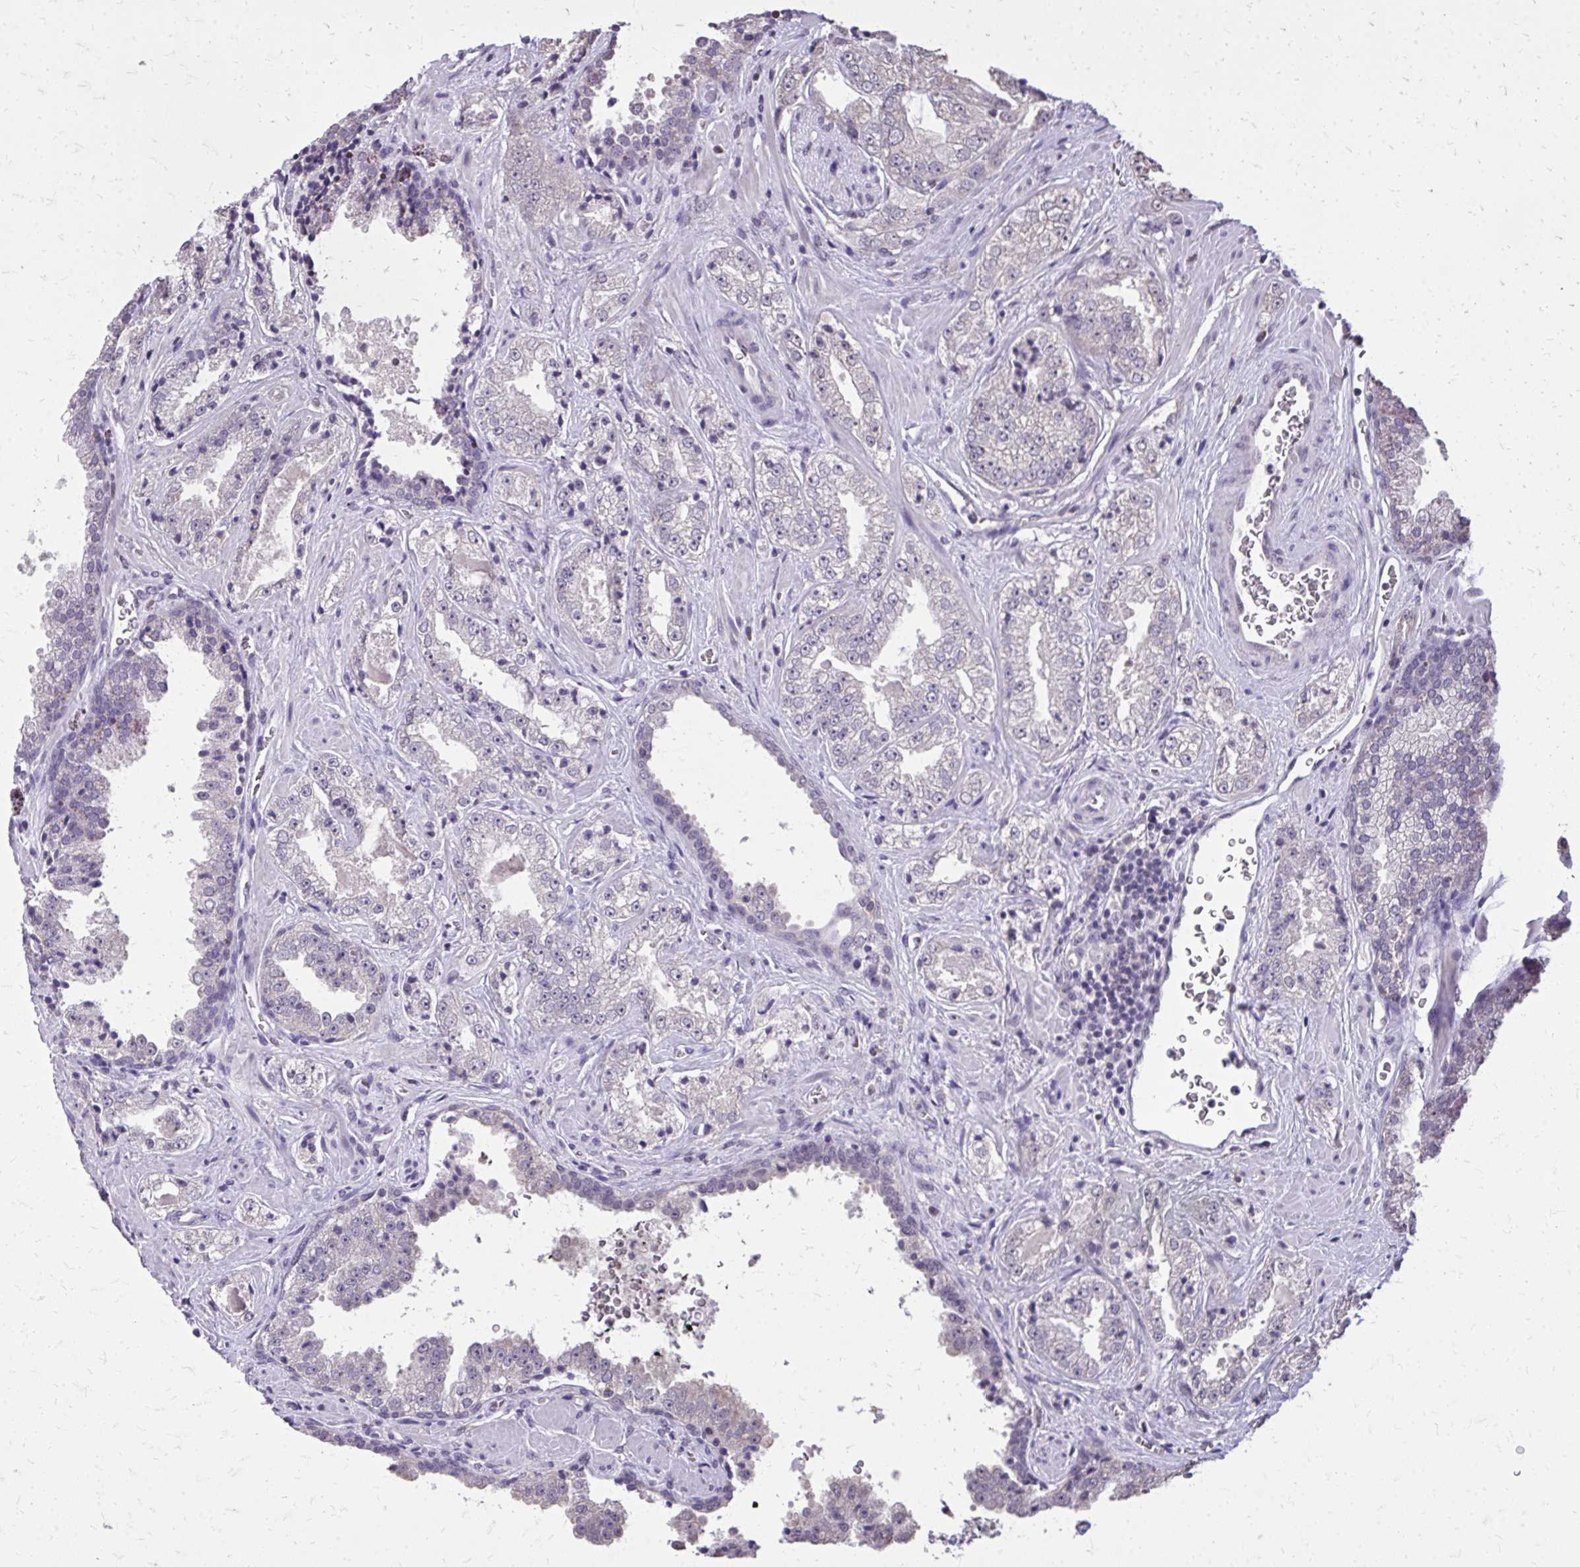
{"staining": {"intensity": "negative", "quantity": "none", "location": "none"}, "tissue": "prostate cancer", "cell_type": "Tumor cells", "image_type": "cancer", "snomed": [{"axis": "morphology", "description": "Adenocarcinoma, High grade"}, {"axis": "topography", "description": "Prostate"}], "caption": "An IHC image of prostate cancer is shown. There is no staining in tumor cells of prostate cancer. (Brightfield microscopy of DAB (3,3'-diaminobenzidine) immunohistochemistry at high magnification).", "gene": "AKAP5", "patient": {"sex": "male", "age": 67}}